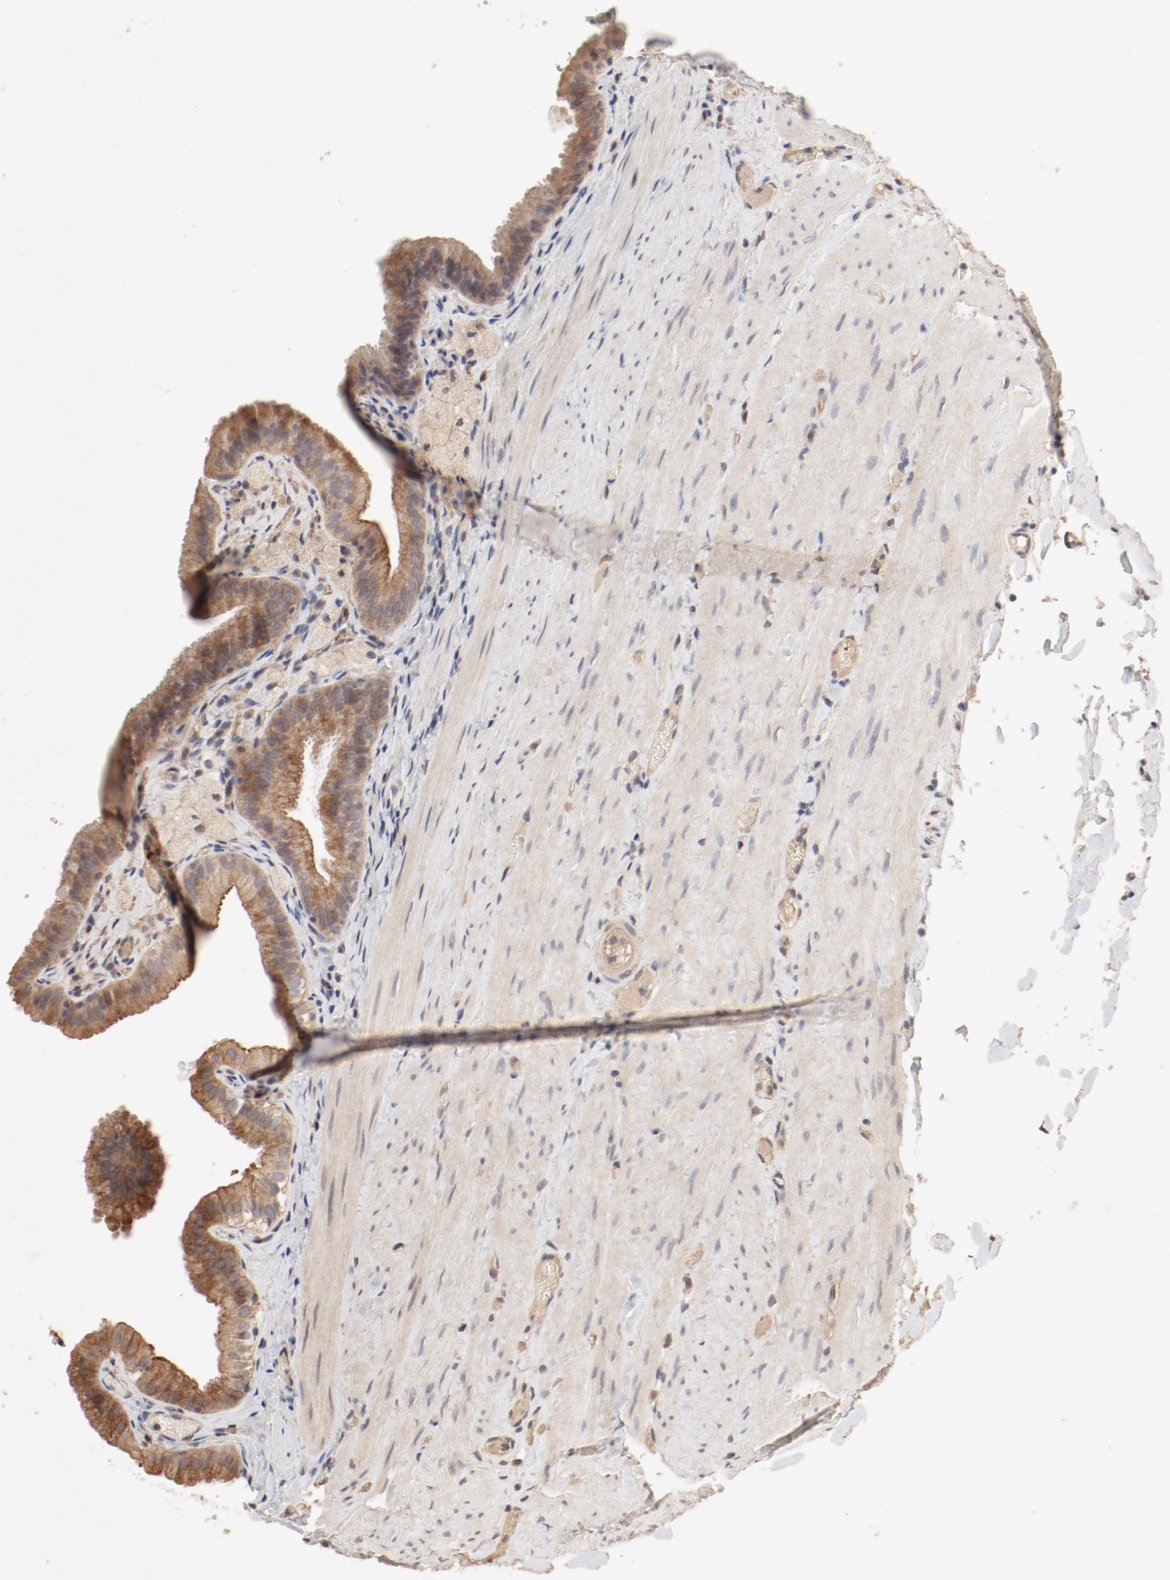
{"staining": {"intensity": "moderate", "quantity": ">75%", "location": "cytoplasmic/membranous"}, "tissue": "gallbladder", "cell_type": "Glandular cells", "image_type": "normal", "snomed": [{"axis": "morphology", "description": "Normal tissue, NOS"}, {"axis": "topography", "description": "Gallbladder"}], "caption": "Benign gallbladder reveals moderate cytoplasmic/membranous staining in about >75% of glandular cells, visualized by immunohistochemistry.", "gene": "IL3RA", "patient": {"sex": "female", "age": 24}}